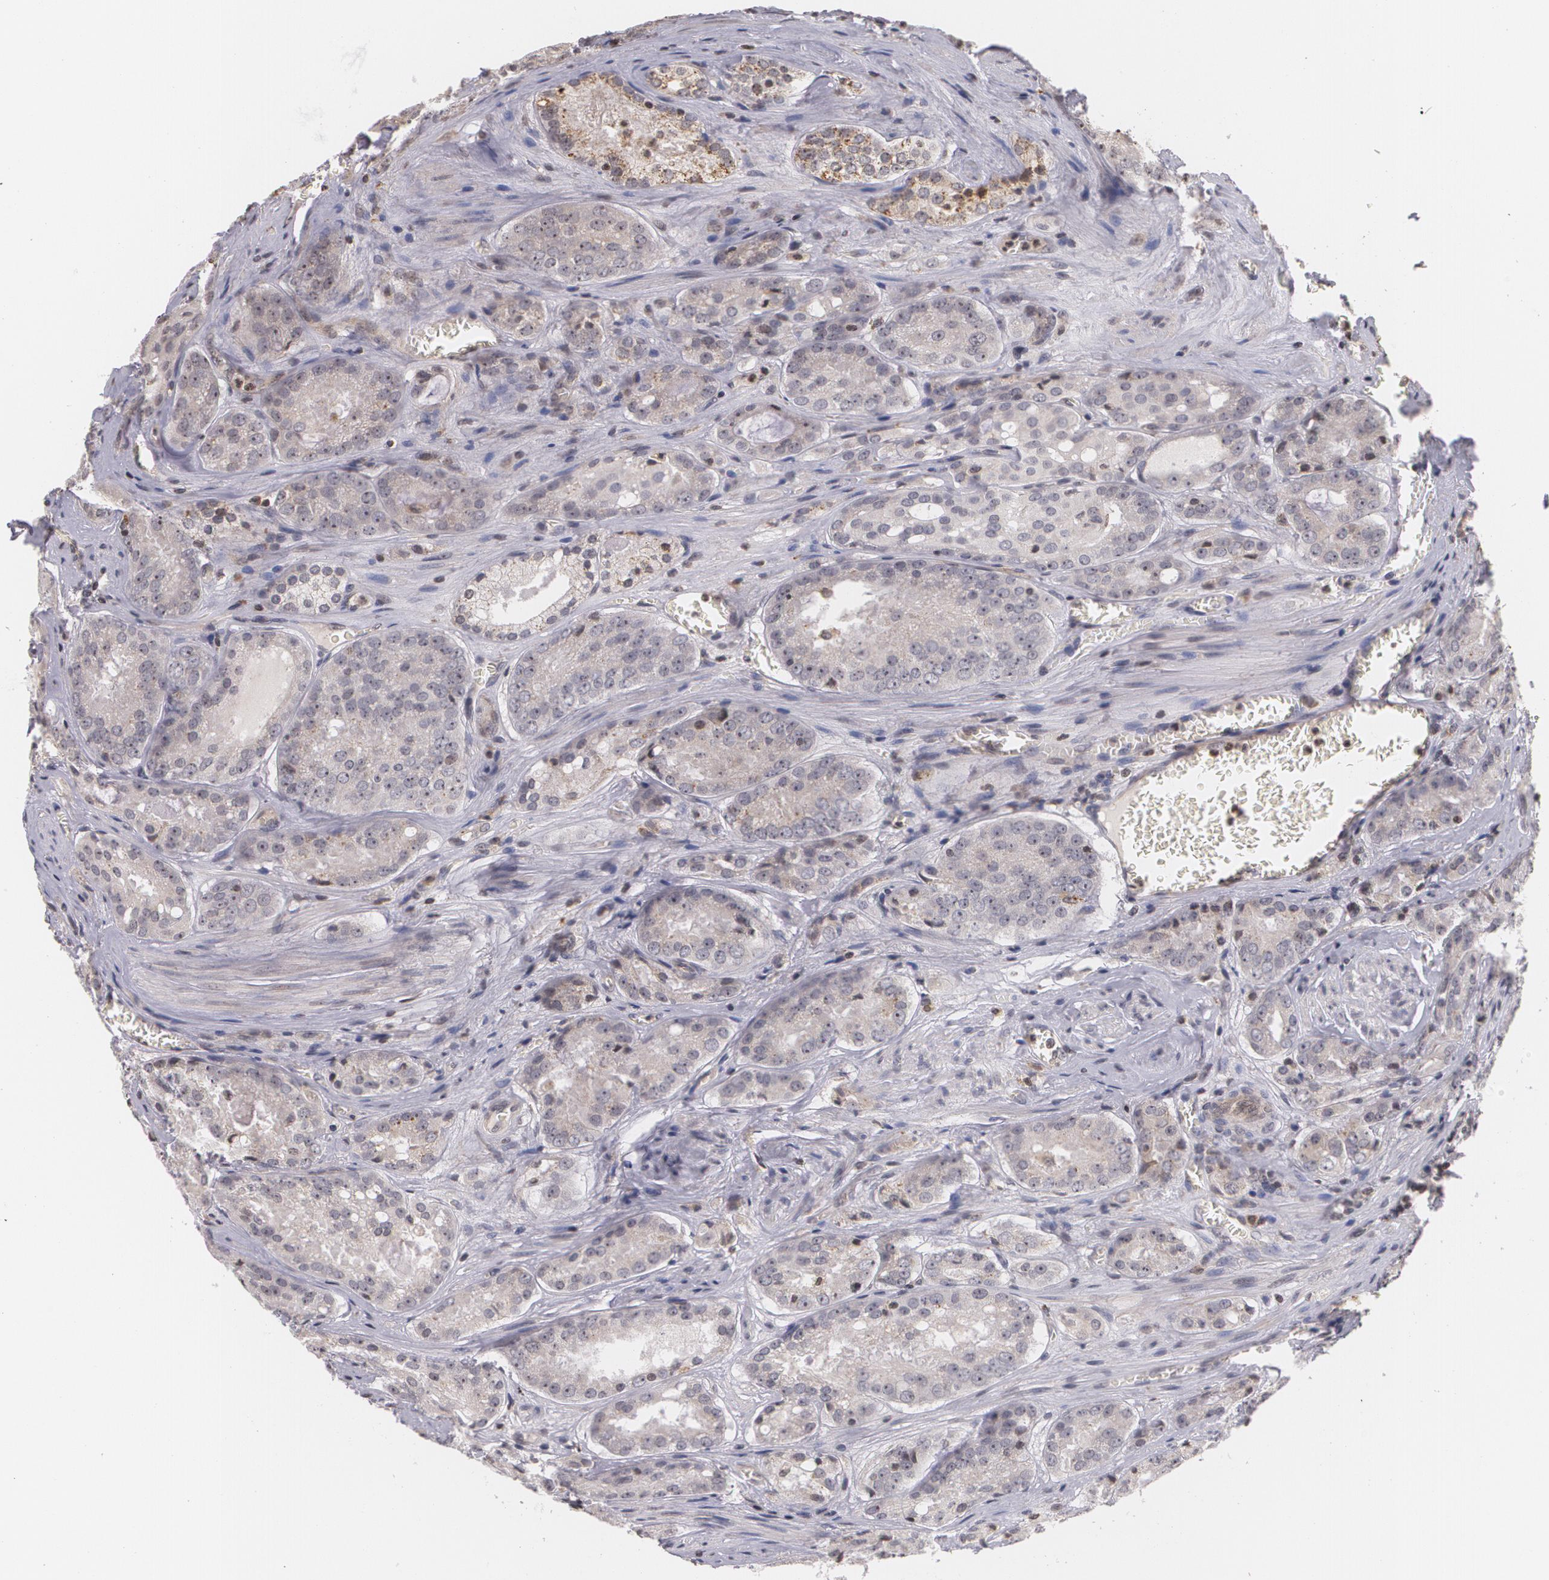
{"staining": {"intensity": "weak", "quantity": ">75%", "location": "cytoplasmic/membranous"}, "tissue": "prostate cancer", "cell_type": "Tumor cells", "image_type": "cancer", "snomed": [{"axis": "morphology", "description": "Adenocarcinoma, Medium grade"}, {"axis": "topography", "description": "Prostate"}], "caption": "A low amount of weak cytoplasmic/membranous expression is identified in approximately >75% of tumor cells in adenocarcinoma (medium-grade) (prostate) tissue.", "gene": "VAV3", "patient": {"sex": "male", "age": 60}}